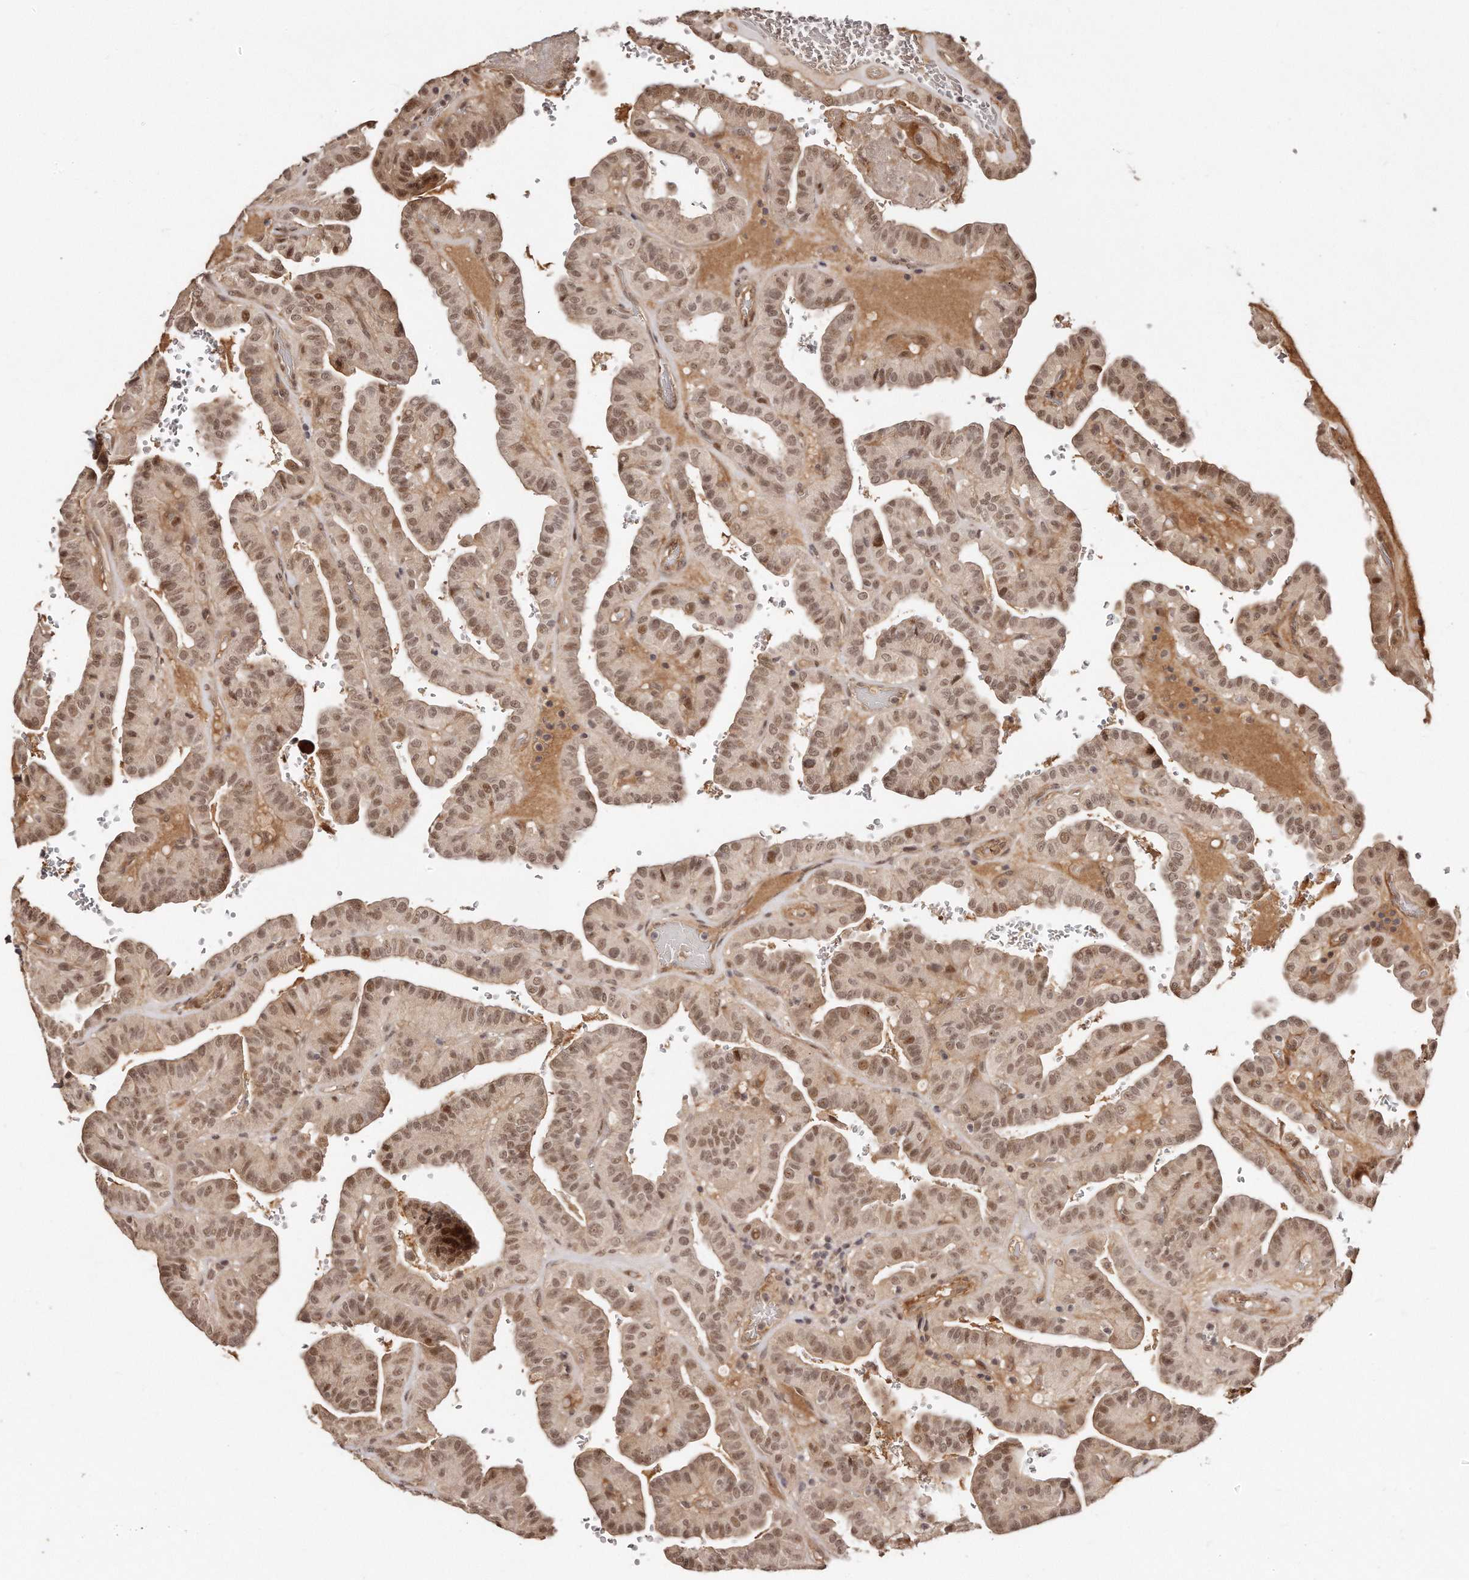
{"staining": {"intensity": "moderate", "quantity": ">75%", "location": "nuclear"}, "tissue": "thyroid cancer", "cell_type": "Tumor cells", "image_type": "cancer", "snomed": [{"axis": "morphology", "description": "Papillary adenocarcinoma, NOS"}, {"axis": "topography", "description": "Thyroid gland"}], "caption": "Protein analysis of papillary adenocarcinoma (thyroid) tissue shows moderate nuclear expression in about >75% of tumor cells.", "gene": "SOX4", "patient": {"sex": "male", "age": 77}}